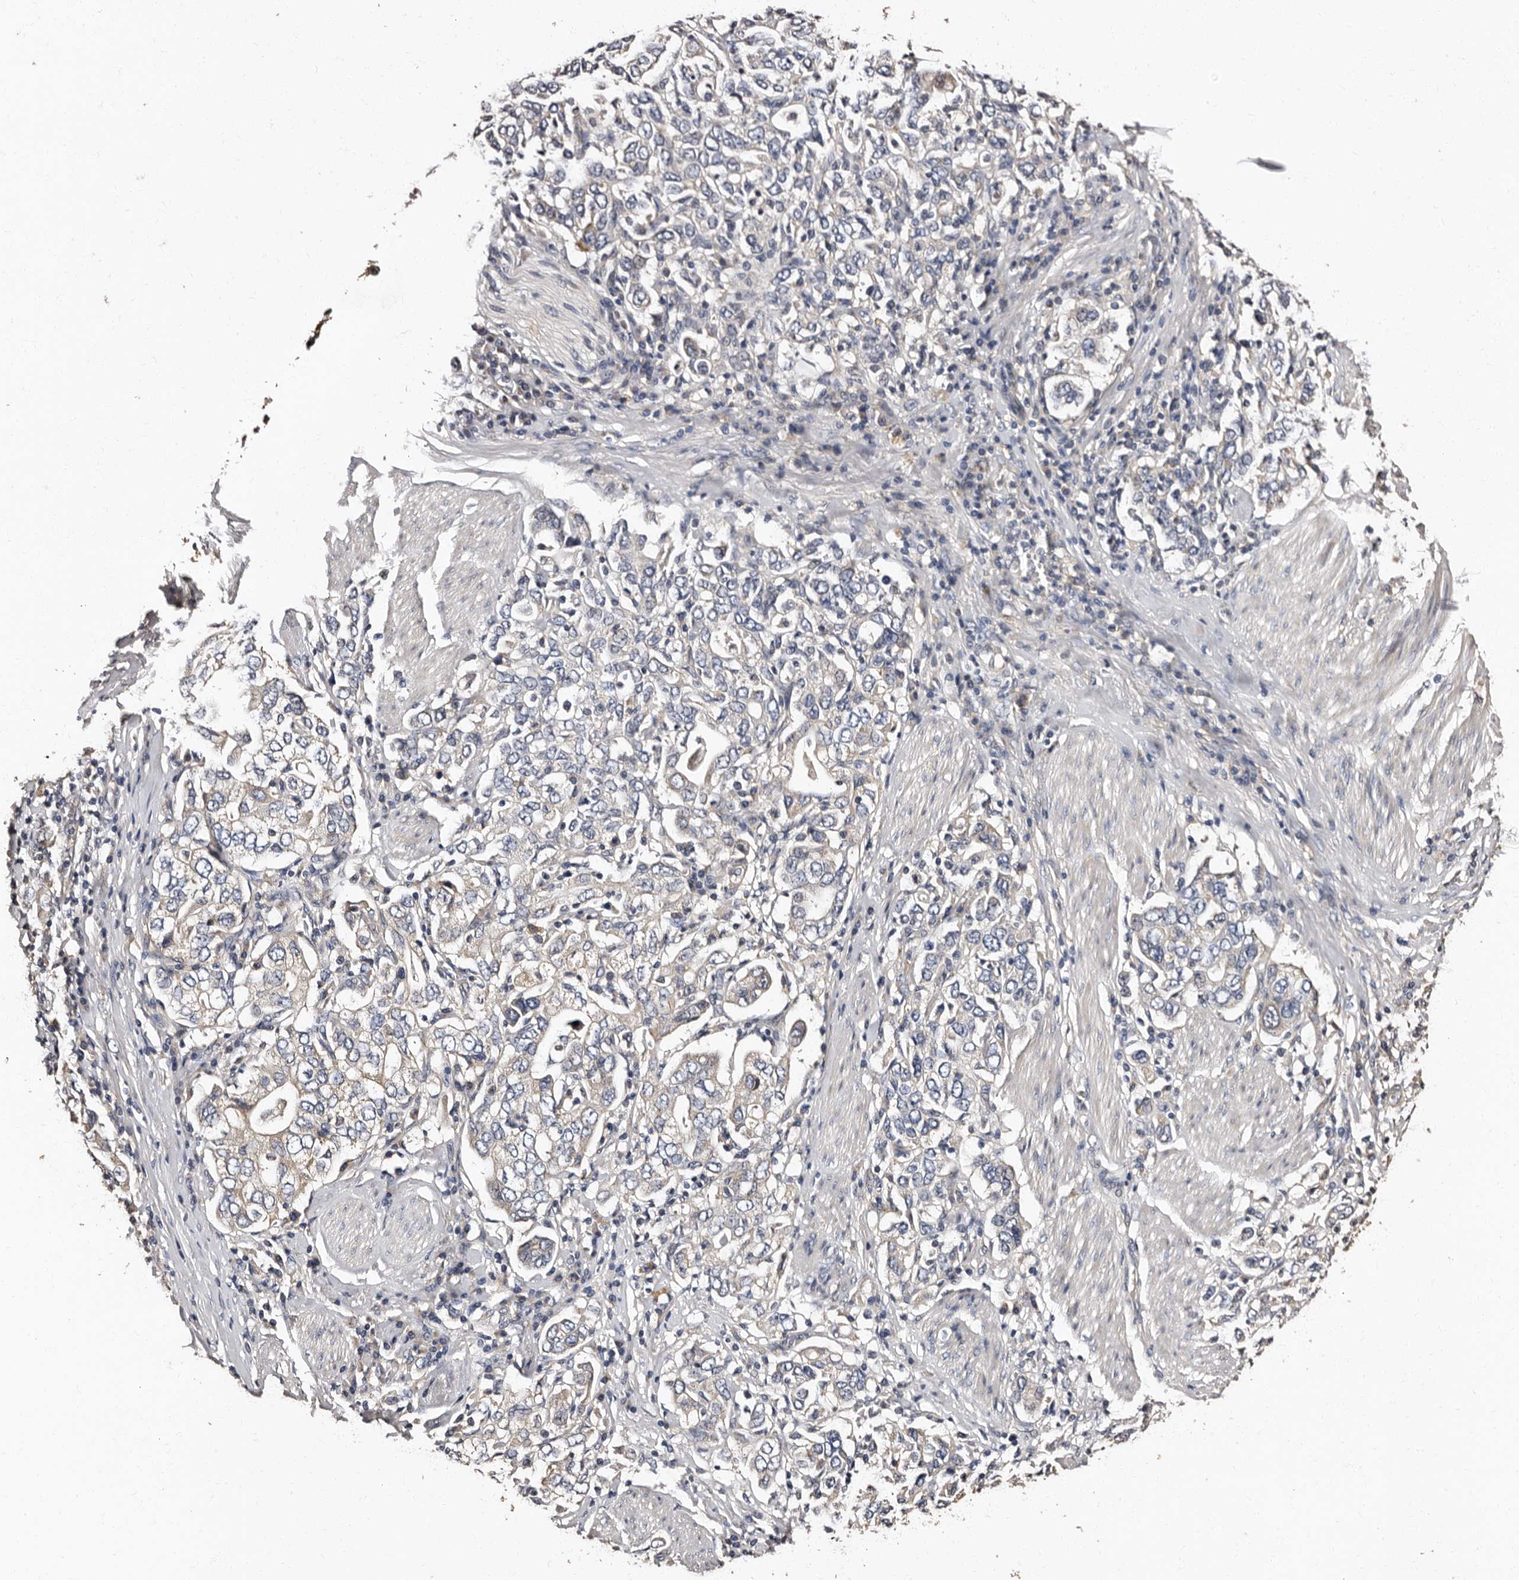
{"staining": {"intensity": "negative", "quantity": "none", "location": "none"}, "tissue": "stomach cancer", "cell_type": "Tumor cells", "image_type": "cancer", "snomed": [{"axis": "morphology", "description": "Adenocarcinoma, NOS"}, {"axis": "topography", "description": "Stomach, upper"}], "caption": "IHC photomicrograph of neoplastic tissue: human stomach adenocarcinoma stained with DAB (3,3'-diaminobenzidine) exhibits no significant protein positivity in tumor cells. (IHC, brightfield microscopy, high magnification).", "gene": "ADCK5", "patient": {"sex": "male", "age": 62}}